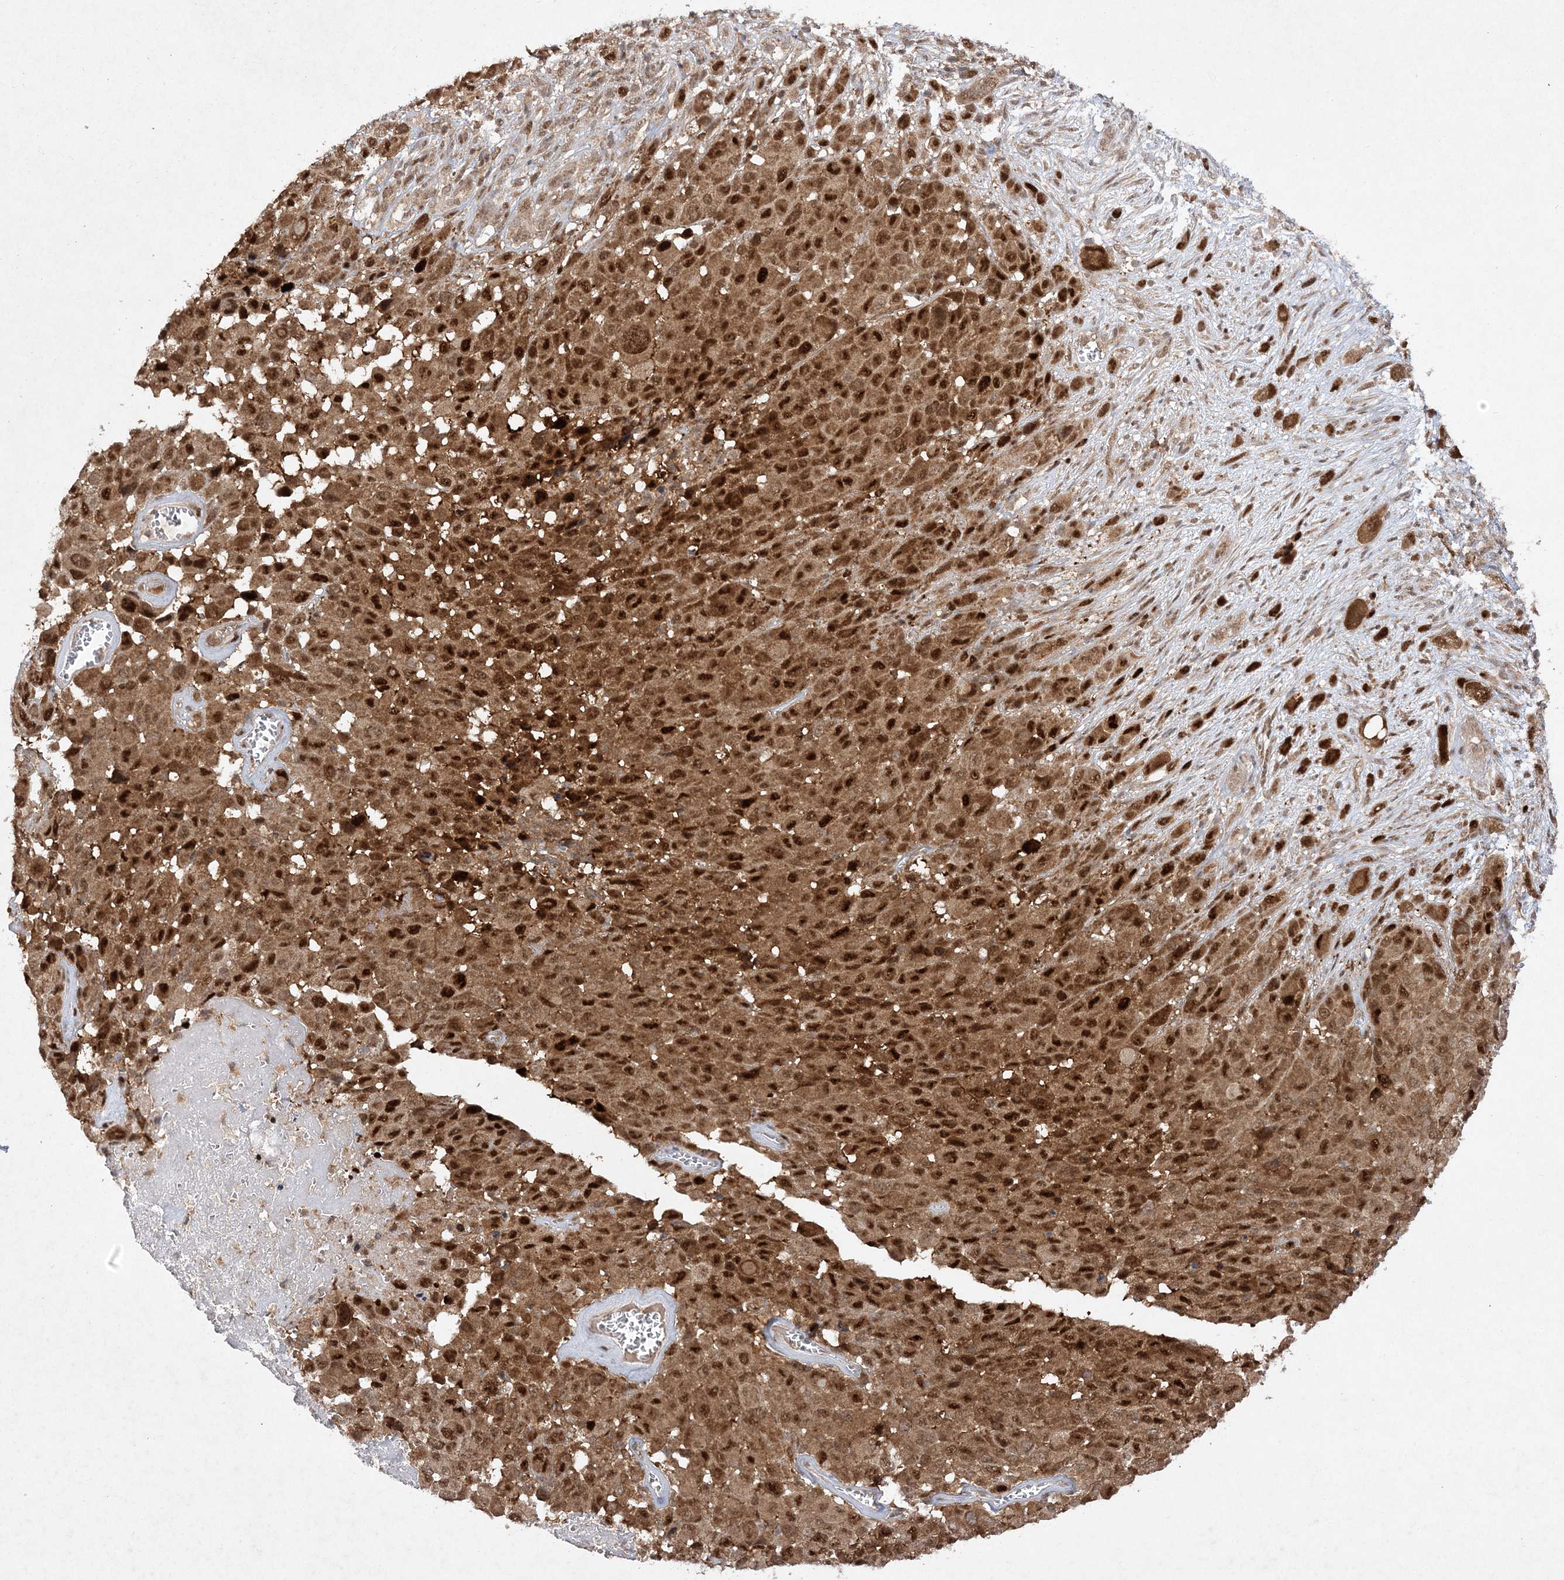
{"staining": {"intensity": "moderate", "quantity": ">75%", "location": "cytoplasmic/membranous,nuclear"}, "tissue": "melanoma", "cell_type": "Tumor cells", "image_type": "cancer", "snomed": [{"axis": "morphology", "description": "Malignant melanoma, NOS"}, {"axis": "topography", "description": "Skin of trunk"}], "caption": "DAB (3,3'-diaminobenzidine) immunohistochemical staining of malignant melanoma displays moderate cytoplasmic/membranous and nuclear protein staining in approximately >75% of tumor cells. The staining was performed using DAB (3,3'-diaminobenzidine) to visualize the protein expression in brown, while the nuclei were stained in blue with hematoxylin (Magnification: 20x).", "gene": "NIF3L1", "patient": {"sex": "male", "age": 71}}